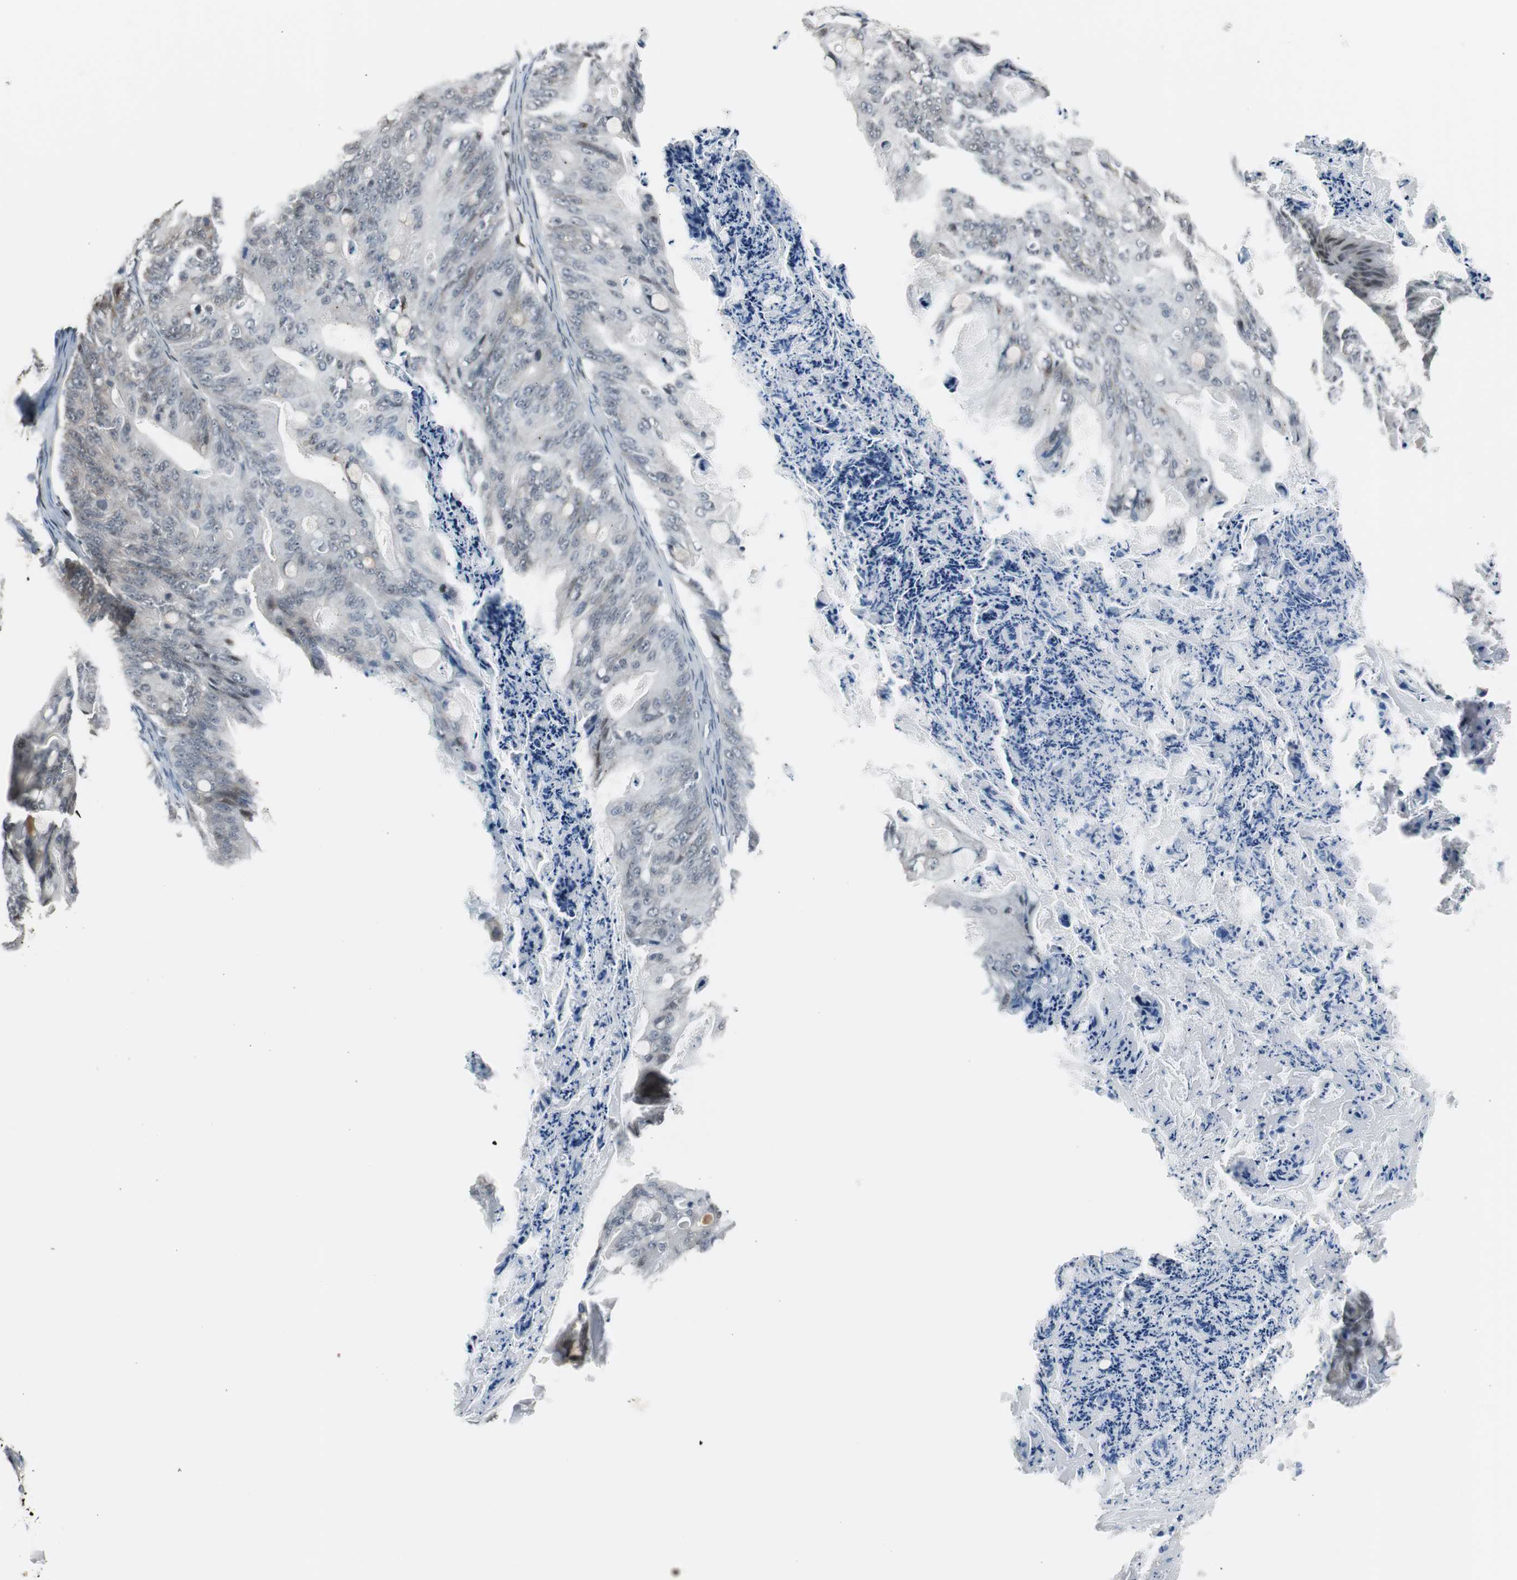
{"staining": {"intensity": "weak", "quantity": "<25%", "location": "cytoplasmic/membranous"}, "tissue": "ovarian cancer", "cell_type": "Tumor cells", "image_type": "cancer", "snomed": [{"axis": "morphology", "description": "Cystadenocarcinoma, mucinous, NOS"}, {"axis": "topography", "description": "Ovary"}], "caption": "Human ovarian cancer (mucinous cystadenocarcinoma) stained for a protein using IHC reveals no staining in tumor cells.", "gene": "BOLA1", "patient": {"sex": "female", "age": 36}}